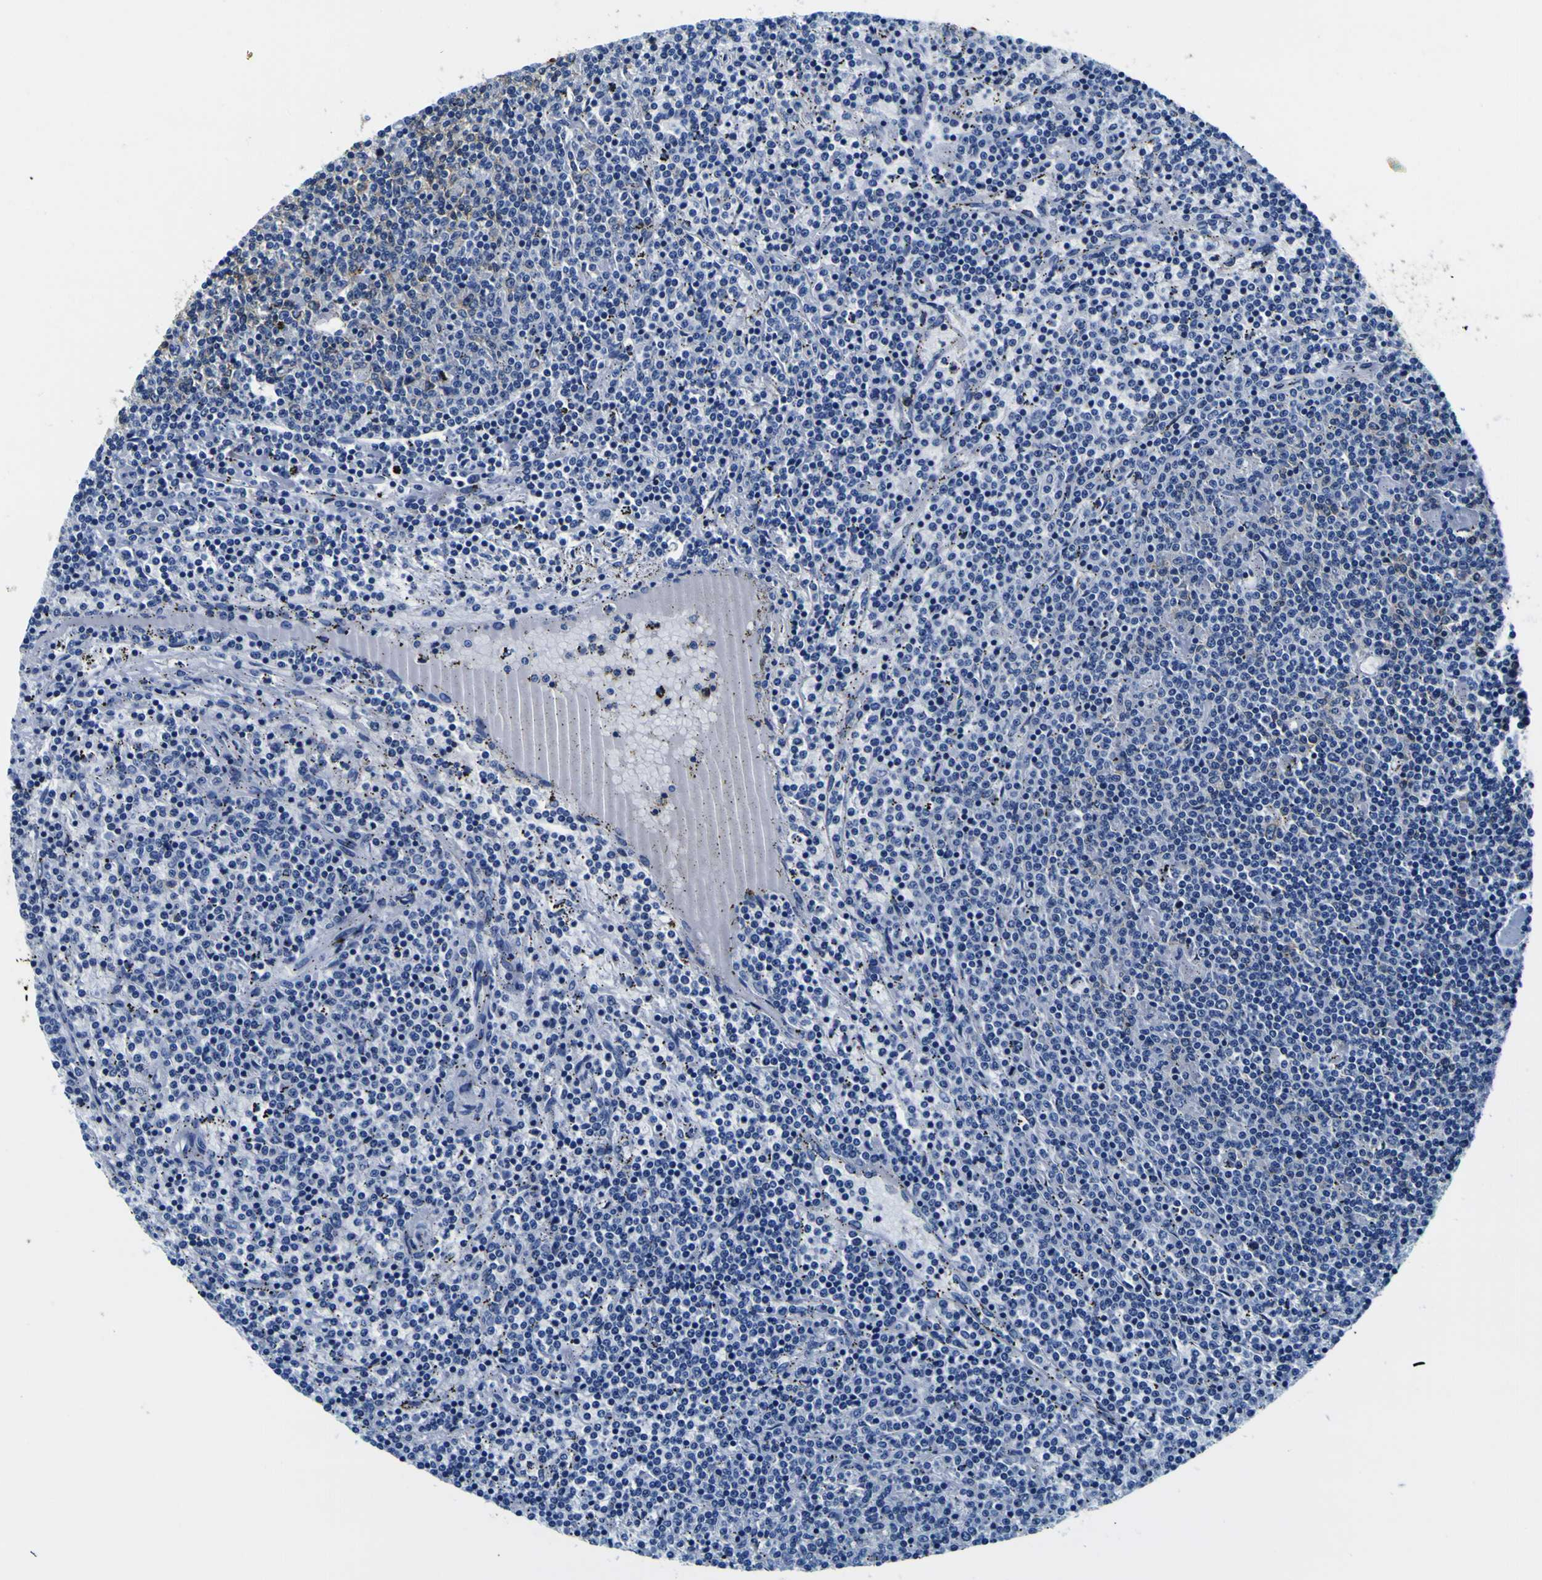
{"staining": {"intensity": "negative", "quantity": "none", "location": "none"}, "tissue": "lymphoma", "cell_type": "Tumor cells", "image_type": "cancer", "snomed": [{"axis": "morphology", "description": "Malignant lymphoma, non-Hodgkin's type, Low grade"}, {"axis": "topography", "description": "Spleen"}], "caption": "IHC micrograph of neoplastic tissue: human malignant lymphoma, non-Hodgkin's type (low-grade) stained with DAB (3,3'-diaminobenzidine) displays no significant protein staining in tumor cells. The staining is performed using DAB (3,3'-diaminobenzidine) brown chromogen with nuclei counter-stained in using hematoxylin.", "gene": "TUBA1B", "patient": {"sex": "female", "age": 50}}